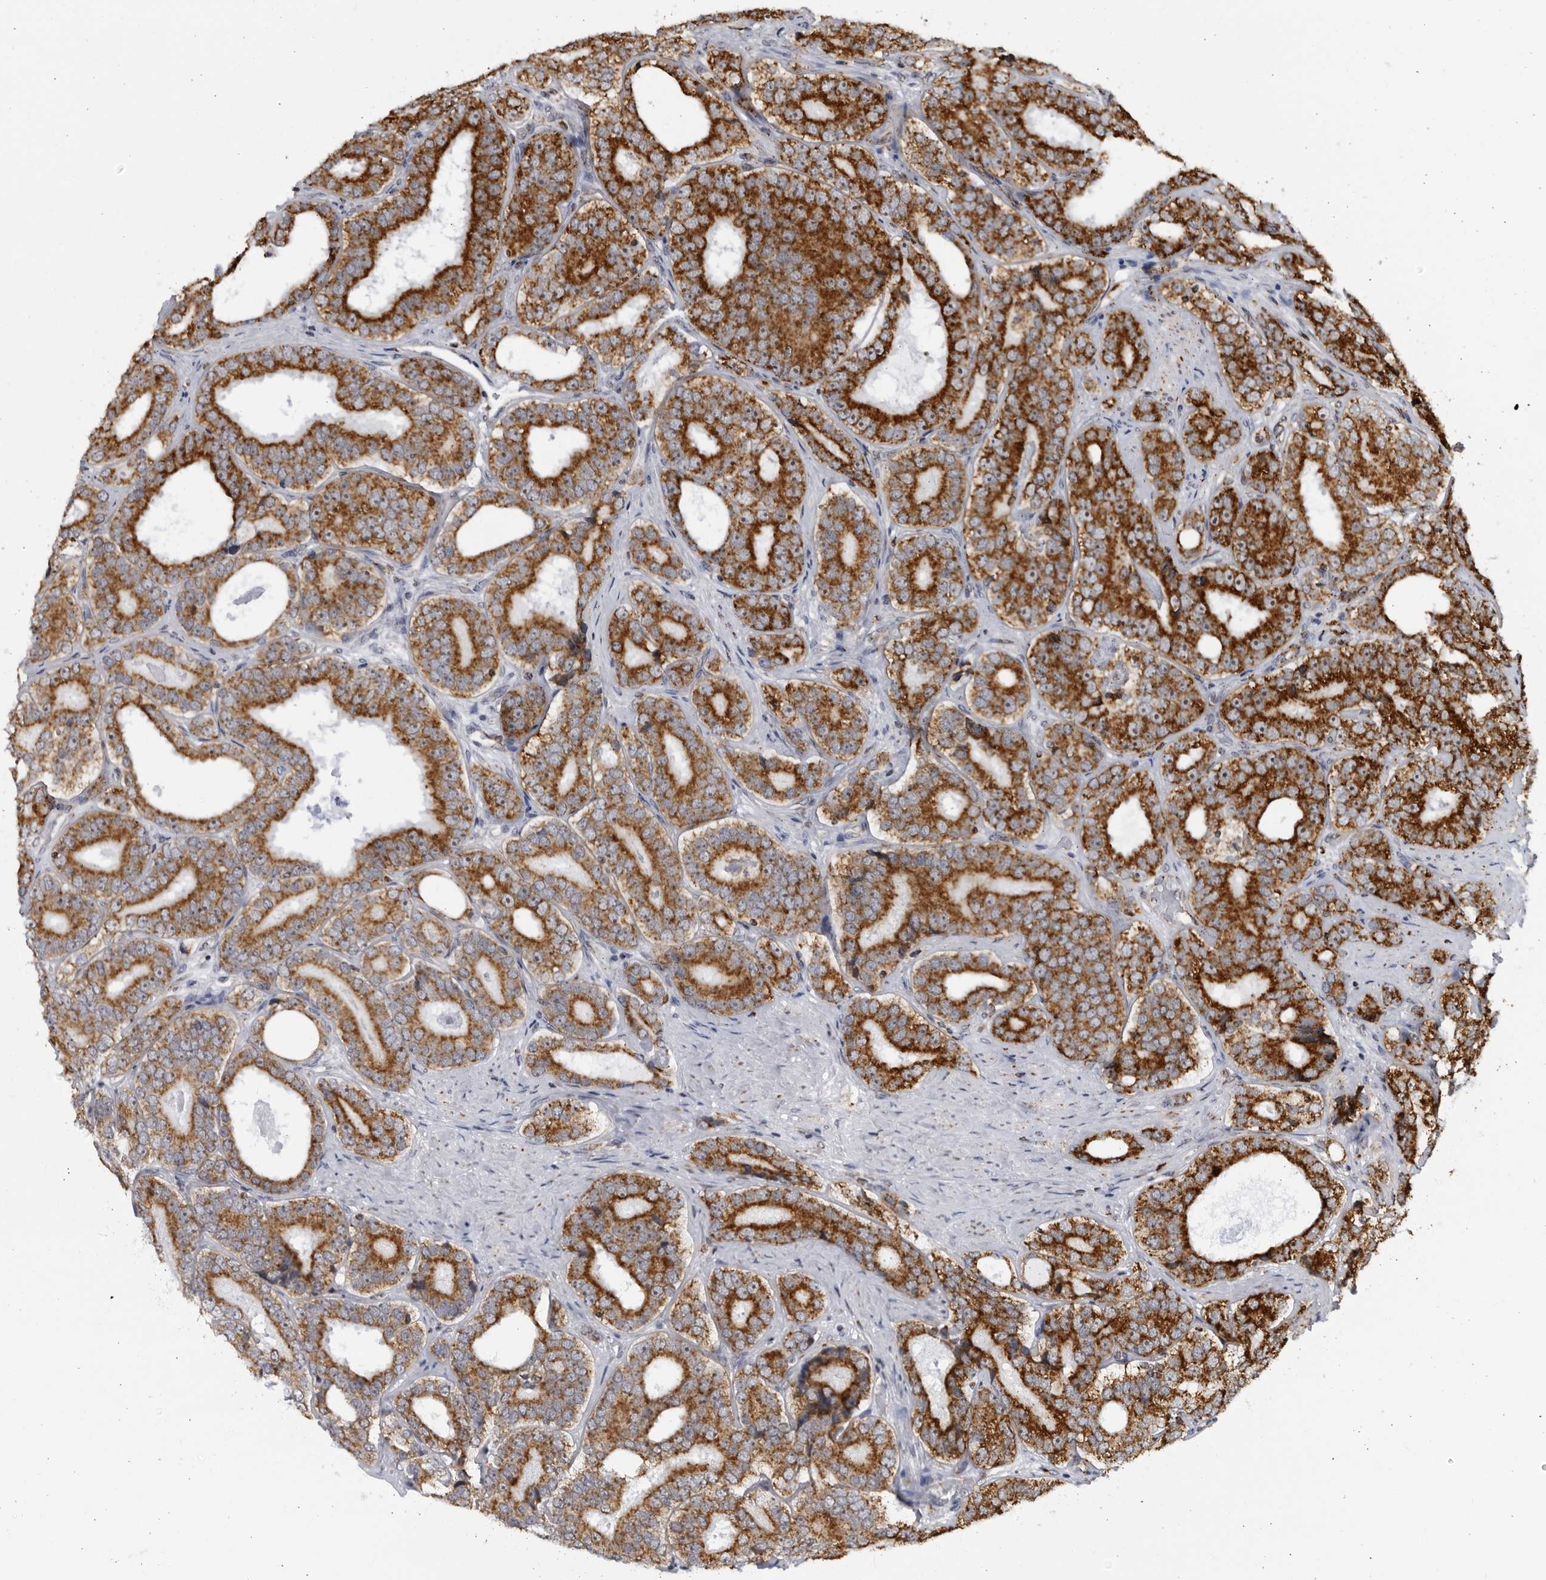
{"staining": {"intensity": "strong", "quantity": ">75%", "location": "cytoplasmic/membranous"}, "tissue": "prostate cancer", "cell_type": "Tumor cells", "image_type": "cancer", "snomed": [{"axis": "morphology", "description": "Adenocarcinoma, High grade"}, {"axis": "topography", "description": "Prostate"}], "caption": "Immunohistochemical staining of prostate adenocarcinoma (high-grade) displays high levels of strong cytoplasmic/membranous staining in approximately >75% of tumor cells.", "gene": "RBM34", "patient": {"sex": "male", "age": 56}}